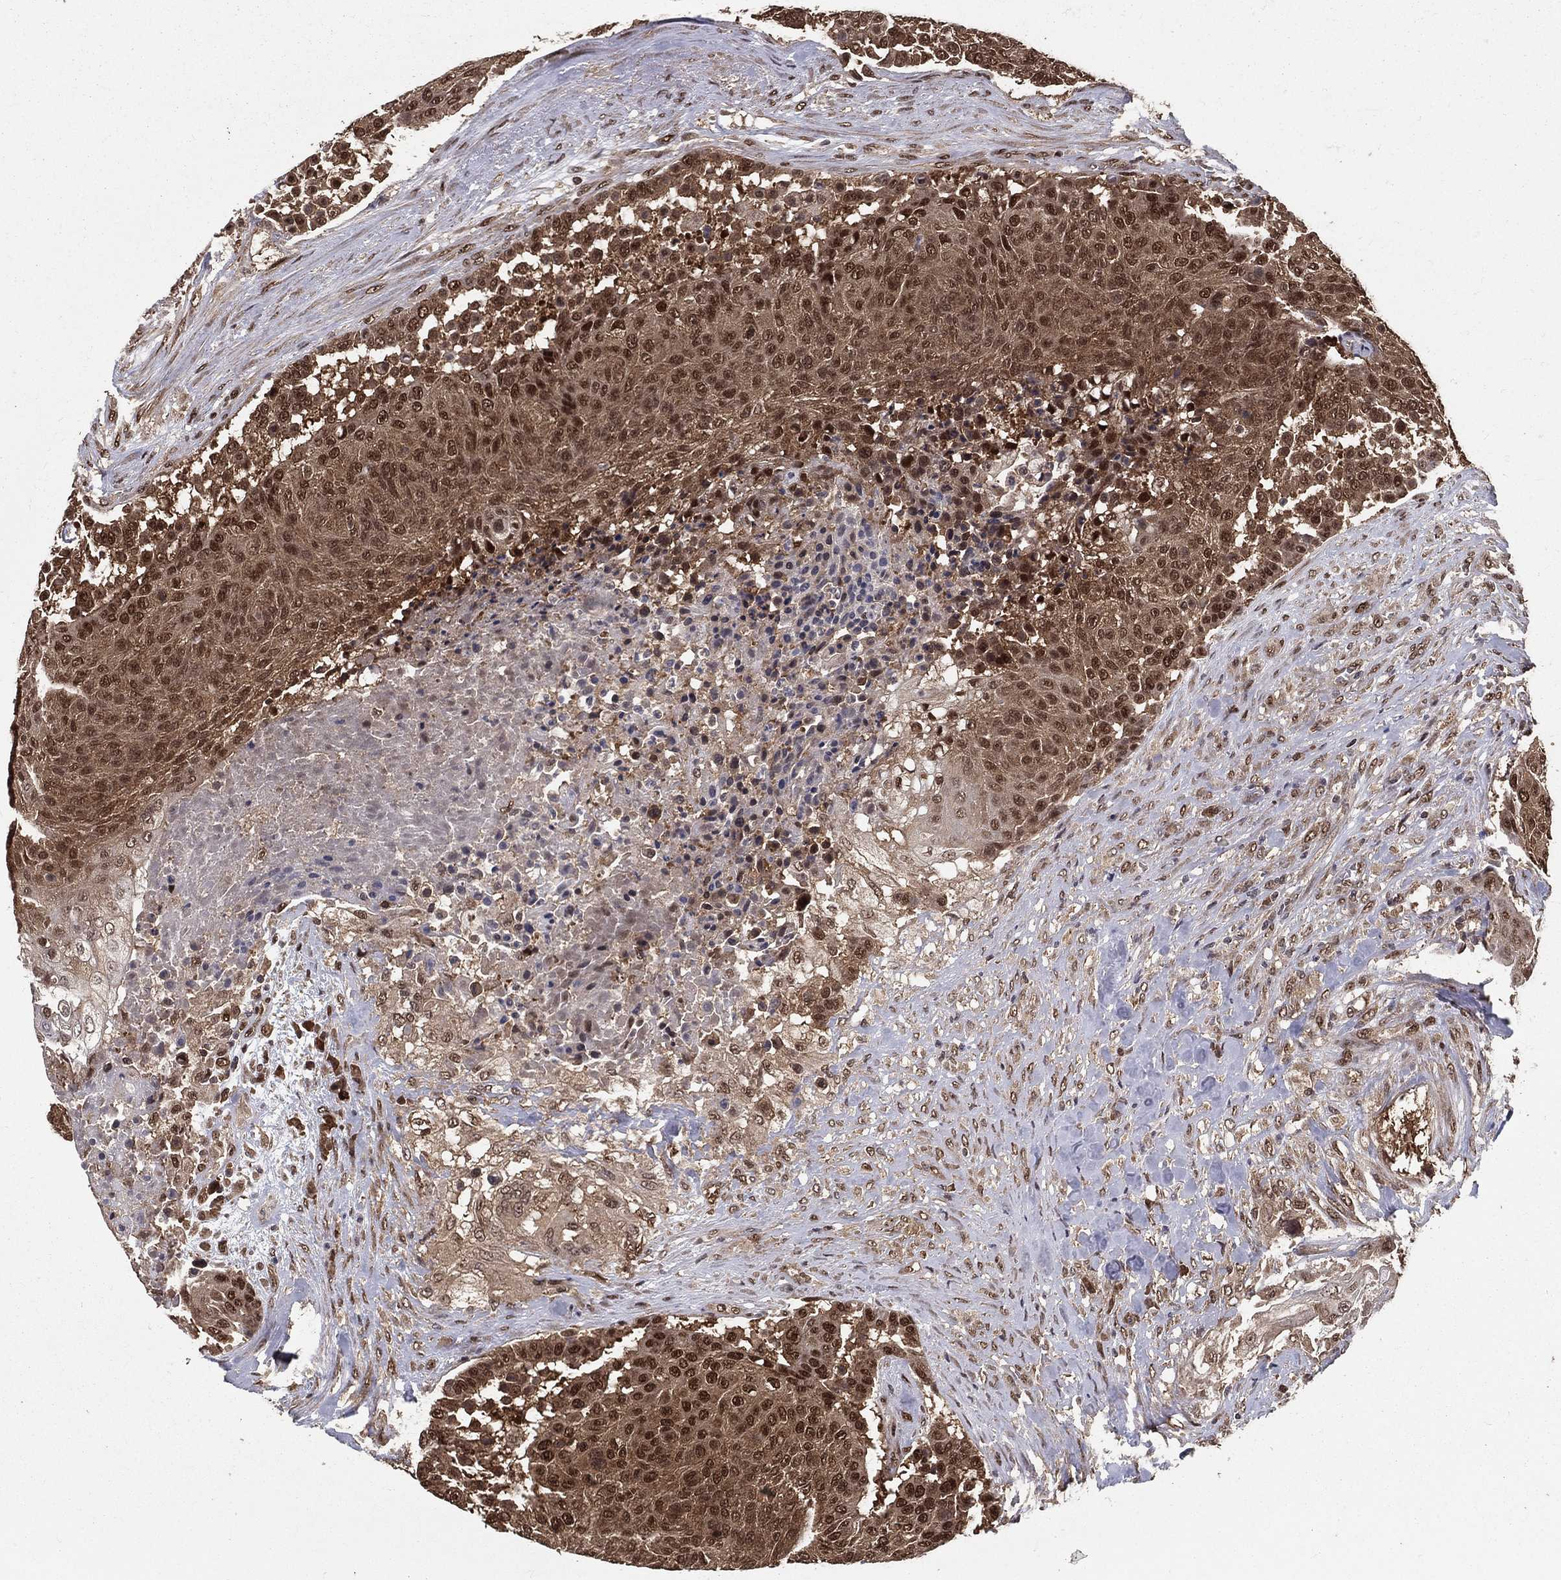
{"staining": {"intensity": "moderate", "quantity": ">75%", "location": "cytoplasmic/membranous,nuclear"}, "tissue": "urothelial cancer", "cell_type": "Tumor cells", "image_type": "cancer", "snomed": [{"axis": "morphology", "description": "Urothelial carcinoma, High grade"}, {"axis": "topography", "description": "Urinary bladder"}], "caption": "Moderate cytoplasmic/membranous and nuclear expression is seen in about >75% of tumor cells in urothelial cancer.", "gene": "CARM1", "patient": {"sex": "female", "age": 63}}